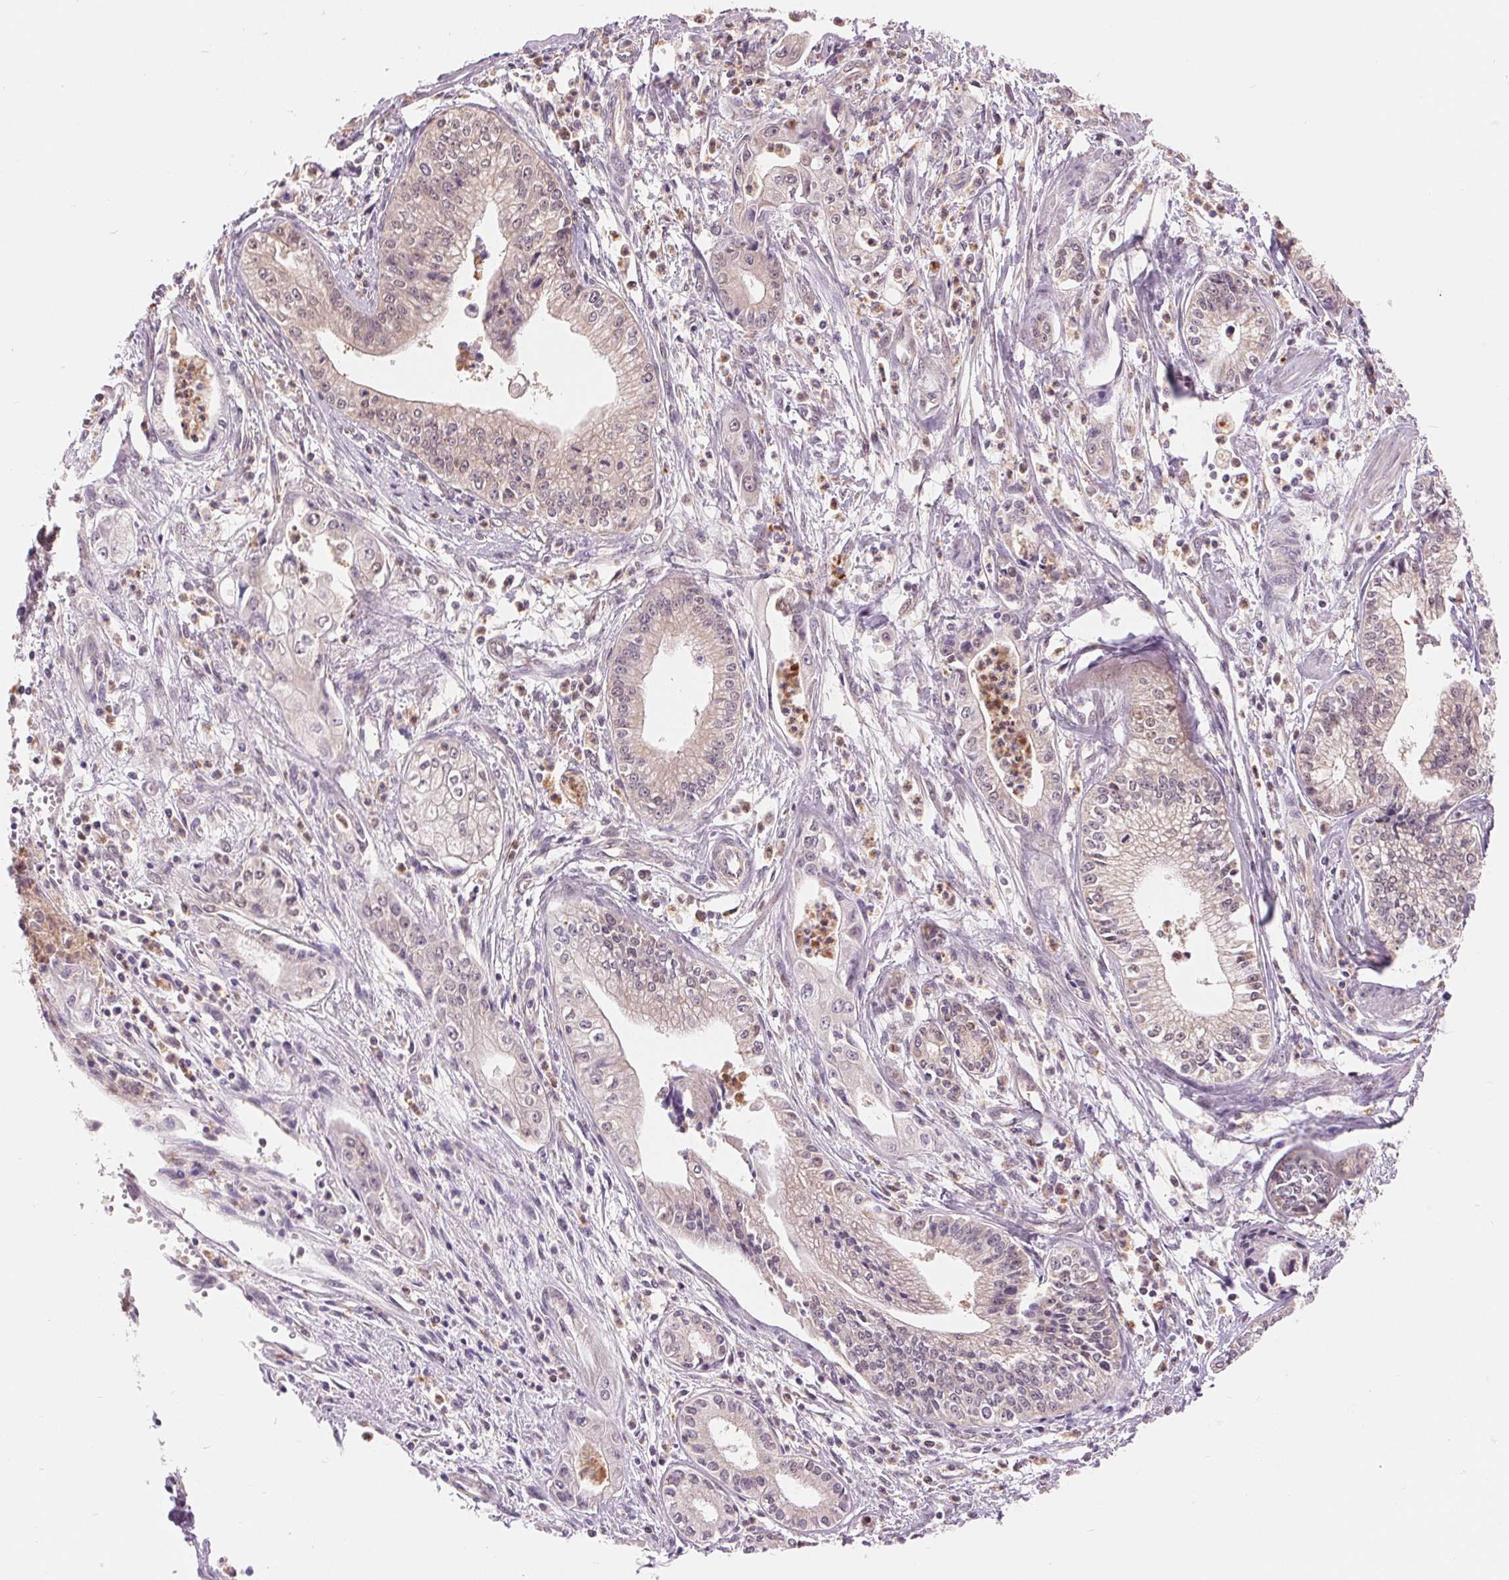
{"staining": {"intensity": "negative", "quantity": "none", "location": "none"}, "tissue": "pancreatic cancer", "cell_type": "Tumor cells", "image_type": "cancer", "snomed": [{"axis": "morphology", "description": "Adenocarcinoma, NOS"}, {"axis": "topography", "description": "Pancreas"}], "caption": "High magnification brightfield microscopy of pancreatic cancer (adenocarcinoma) stained with DAB (brown) and counterstained with hematoxylin (blue): tumor cells show no significant expression.", "gene": "TMEM273", "patient": {"sex": "female", "age": 65}}